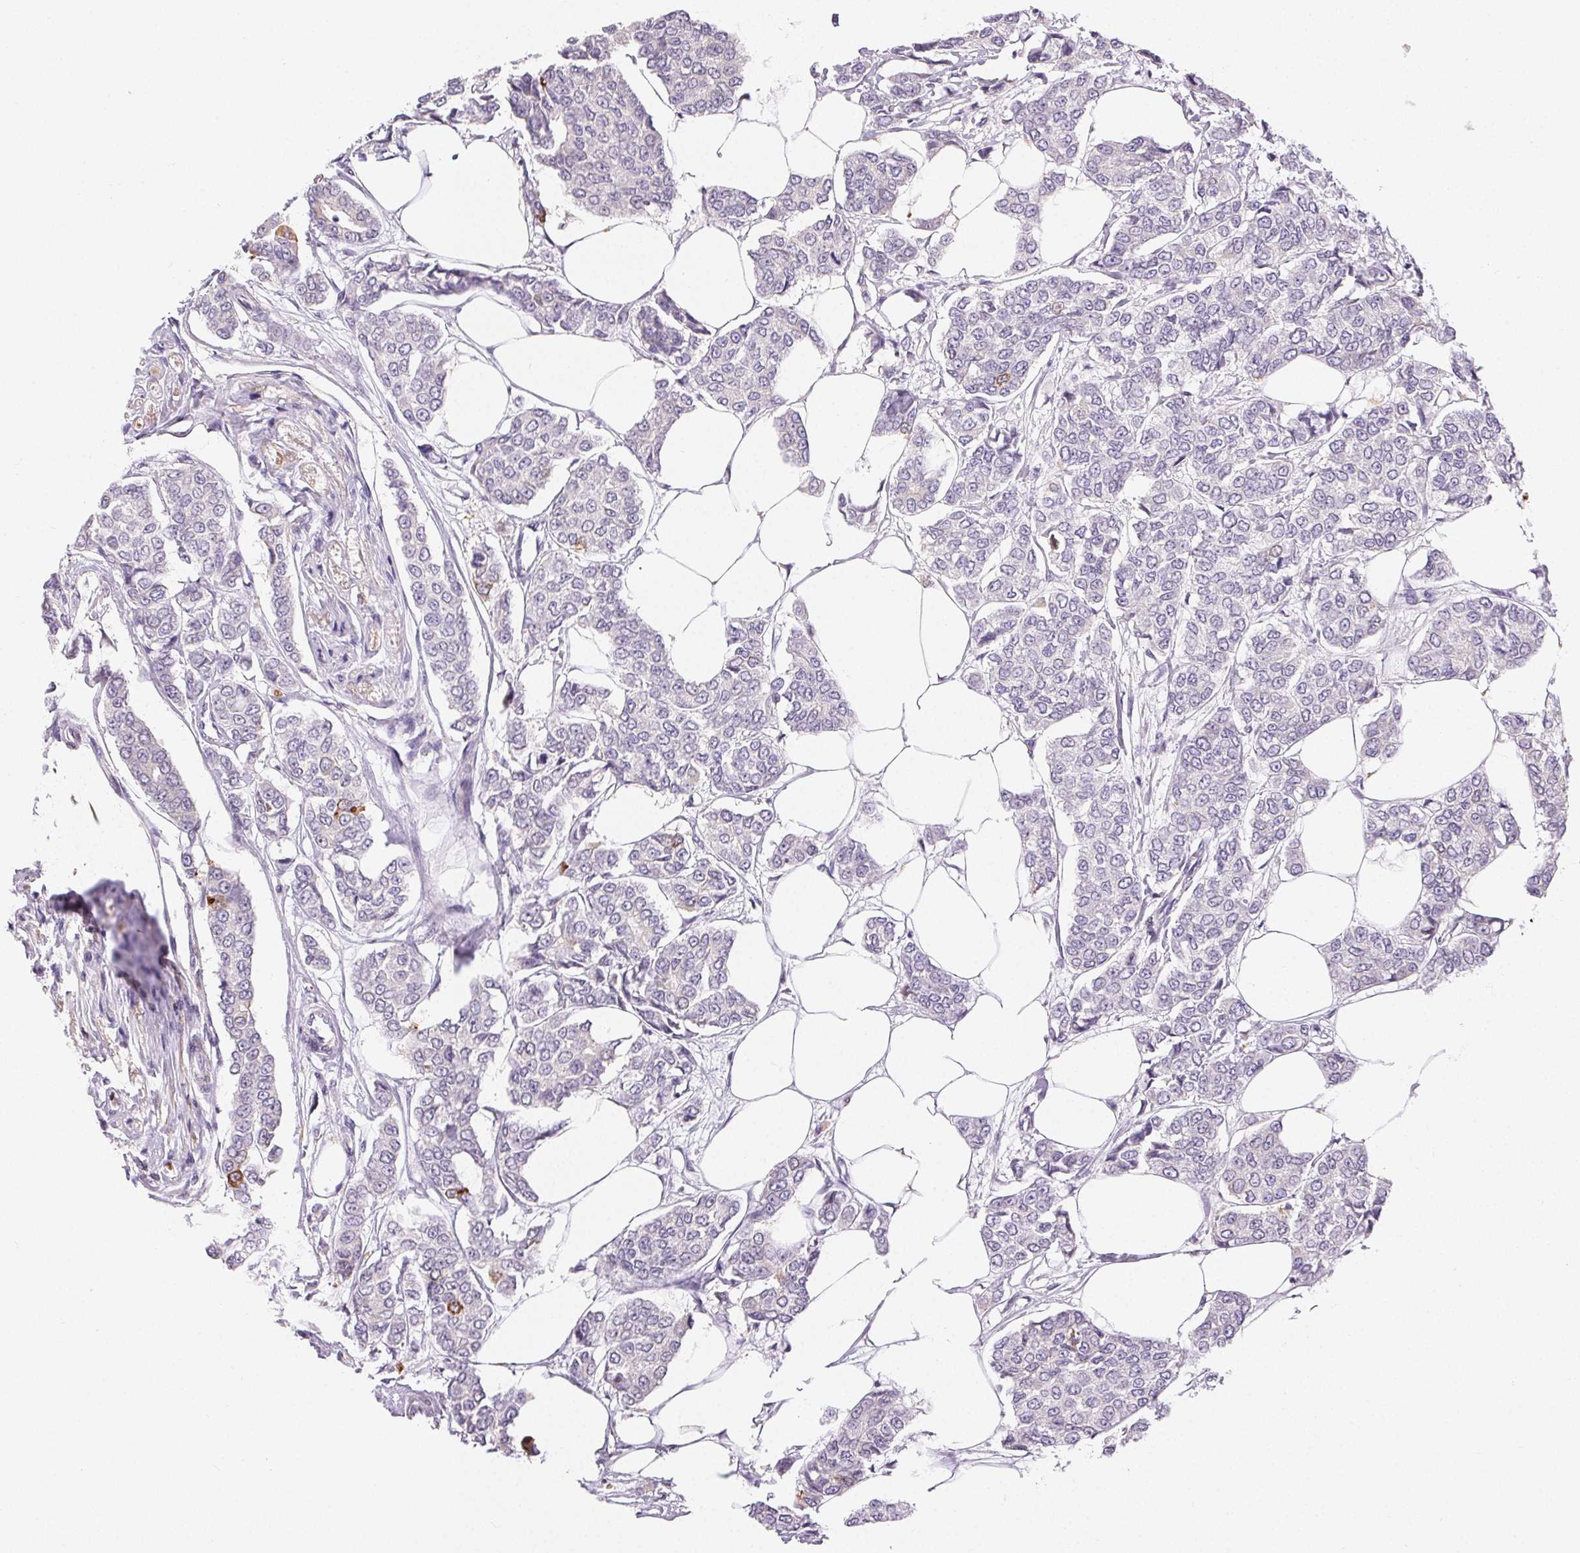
{"staining": {"intensity": "strong", "quantity": "<25%", "location": "cytoplasmic/membranous"}, "tissue": "breast cancer", "cell_type": "Tumor cells", "image_type": "cancer", "snomed": [{"axis": "morphology", "description": "Duct carcinoma"}, {"axis": "topography", "description": "Breast"}], "caption": "Immunohistochemistry (IHC) of human breast cancer (infiltrating ductal carcinoma) exhibits medium levels of strong cytoplasmic/membranous positivity in about <25% of tumor cells.", "gene": "RPGRIP1", "patient": {"sex": "female", "age": 94}}